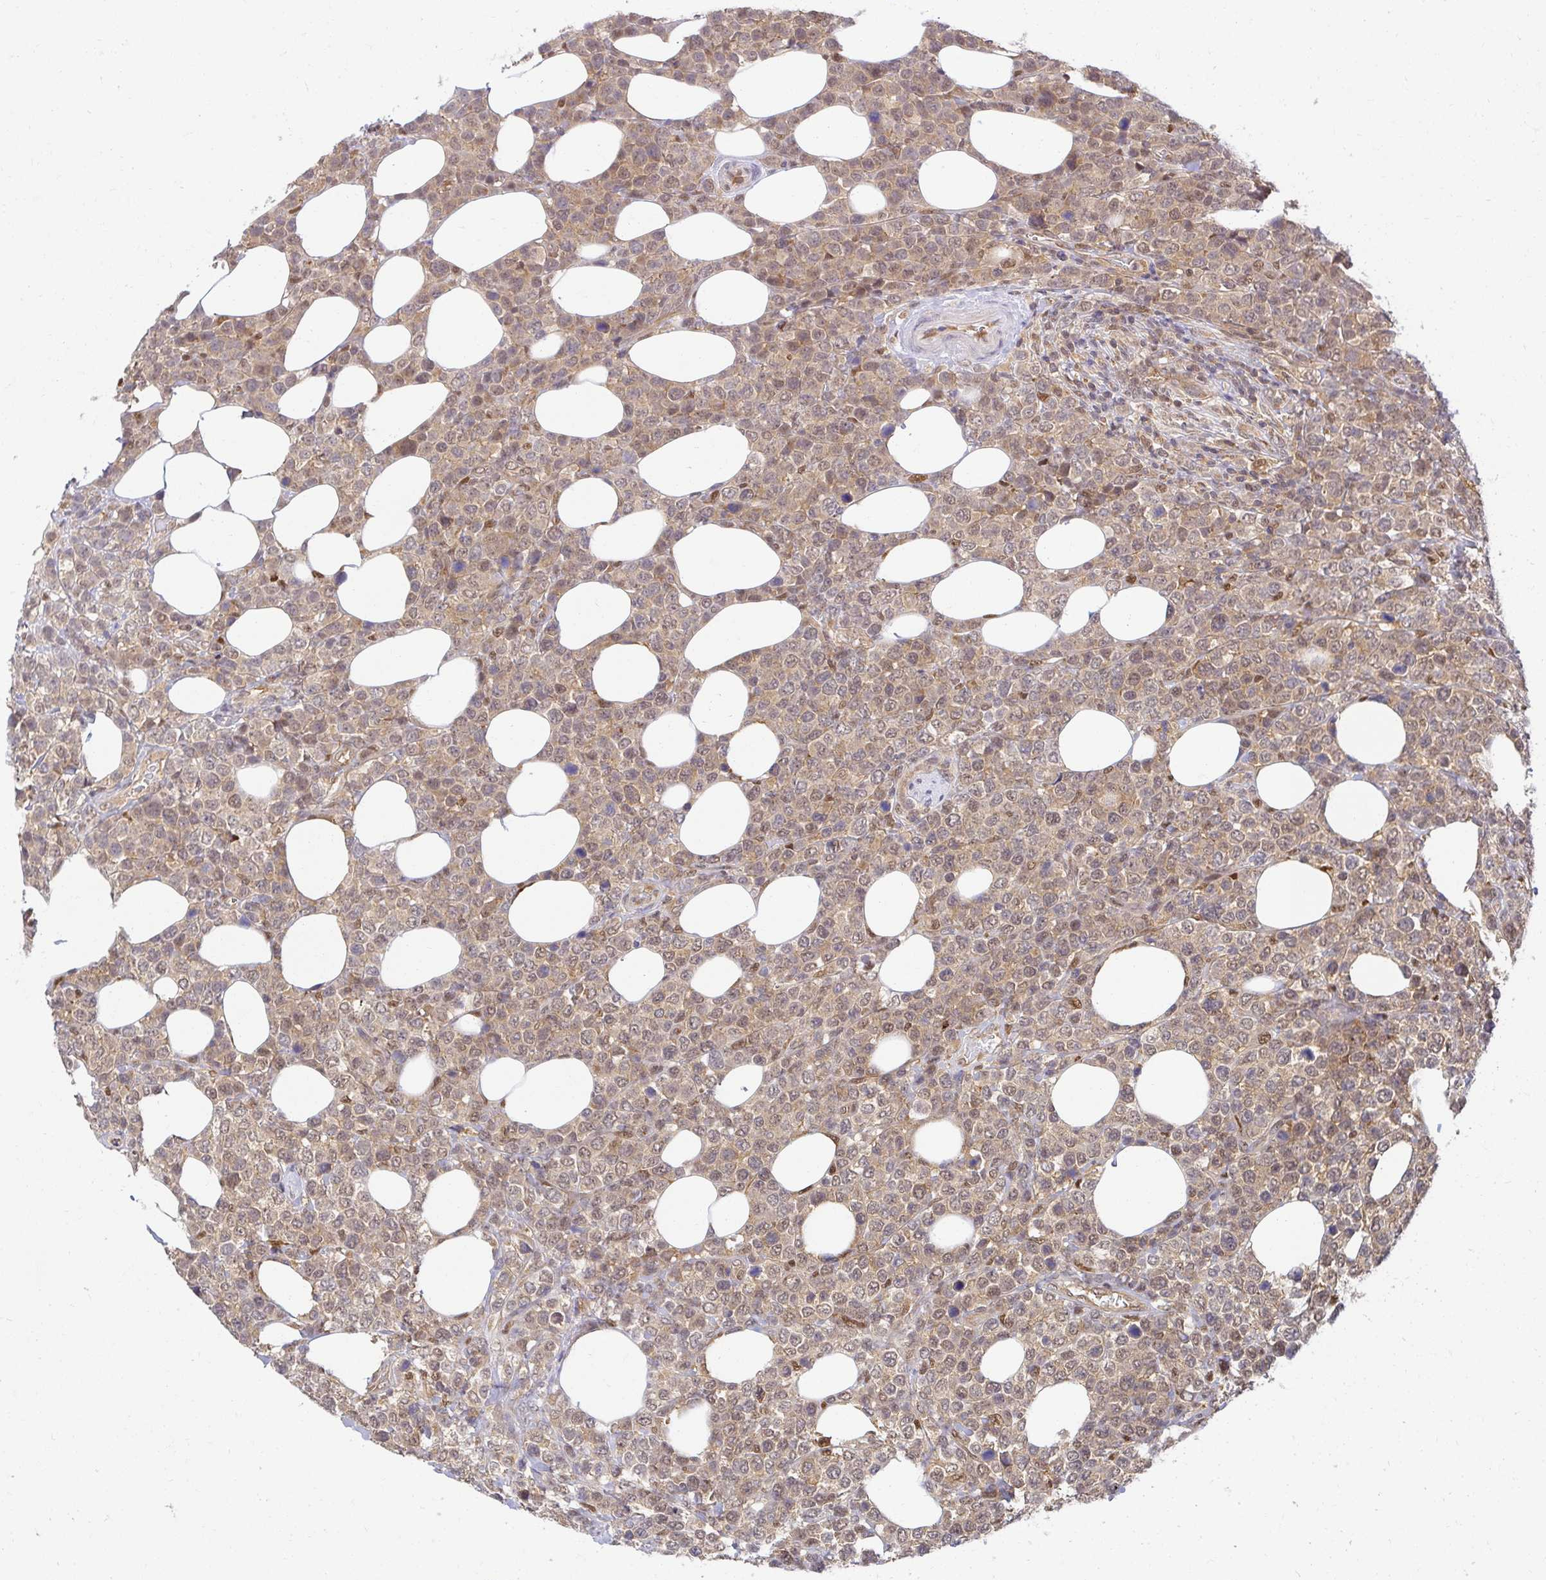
{"staining": {"intensity": "moderate", "quantity": ">75%", "location": "cytoplasmic/membranous,nuclear"}, "tissue": "lymphoma", "cell_type": "Tumor cells", "image_type": "cancer", "snomed": [{"axis": "morphology", "description": "Malignant lymphoma, non-Hodgkin's type, High grade"}, {"axis": "topography", "description": "Soft tissue"}], "caption": "Protein positivity by immunohistochemistry reveals moderate cytoplasmic/membranous and nuclear expression in approximately >75% of tumor cells in lymphoma.", "gene": "PSMA4", "patient": {"sex": "female", "age": 56}}